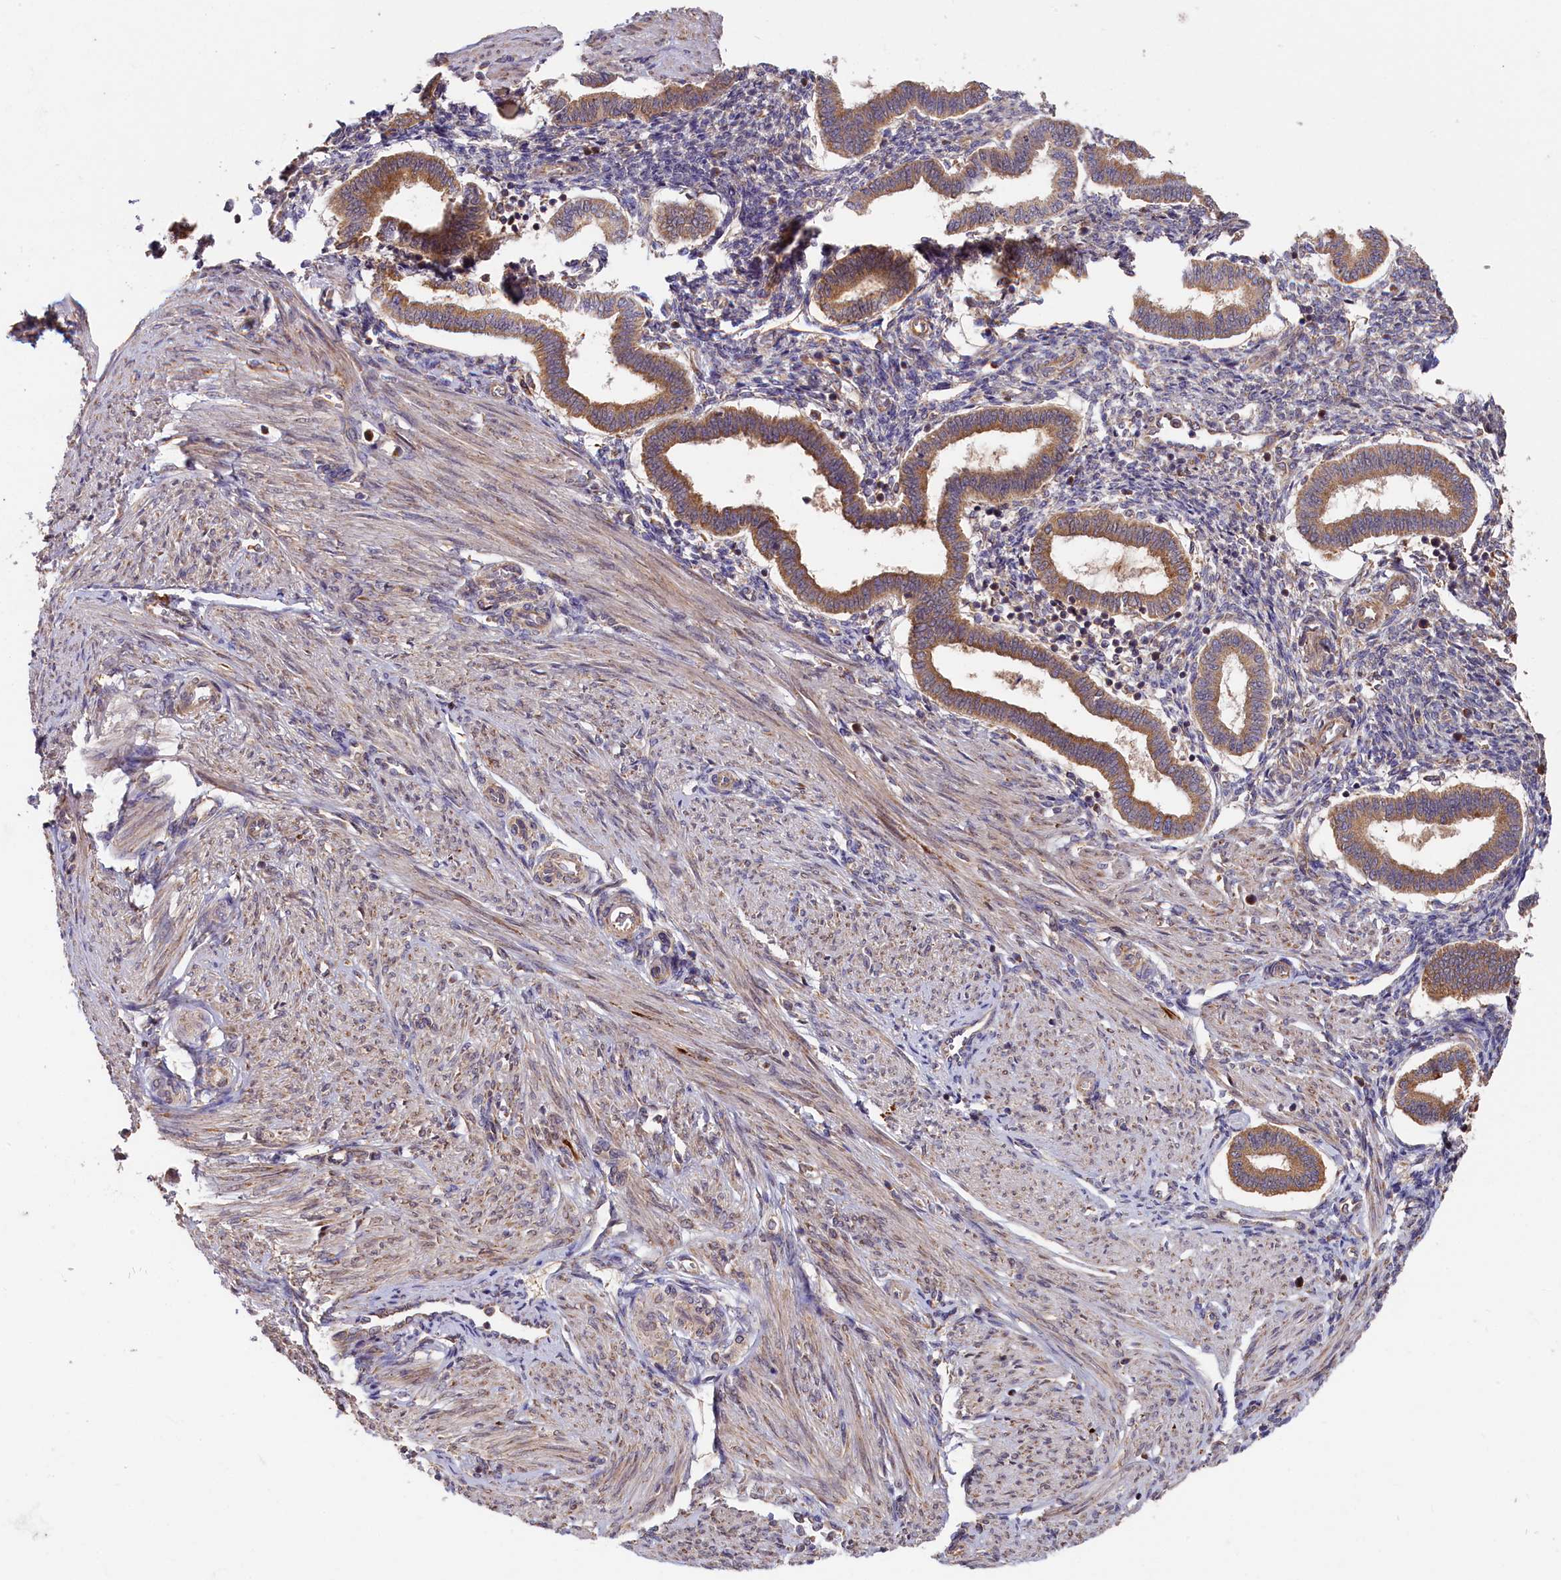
{"staining": {"intensity": "moderate", "quantity": "25%-75%", "location": "cytoplasmic/membranous"}, "tissue": "endometrium", "cell_type": "Cells in endometrial stroma", "image_type": "normal", "snomed": [{"axis": "morphology", "description": "Normal tissue, NOS"}, {"axis": "topography", "description": "Endometrium"}], "caption": "A micrograph of human endometrium stained for a protein displays moderate cytoplasmic/membranous brown staining in cells in endometrial stroma. (DAB (3,3'-diaminobenzidine) = brown stain, brightfield microscopy at high magnification).", "gene": "CEP44", "patient": {"sex": "female", "age": 24}}